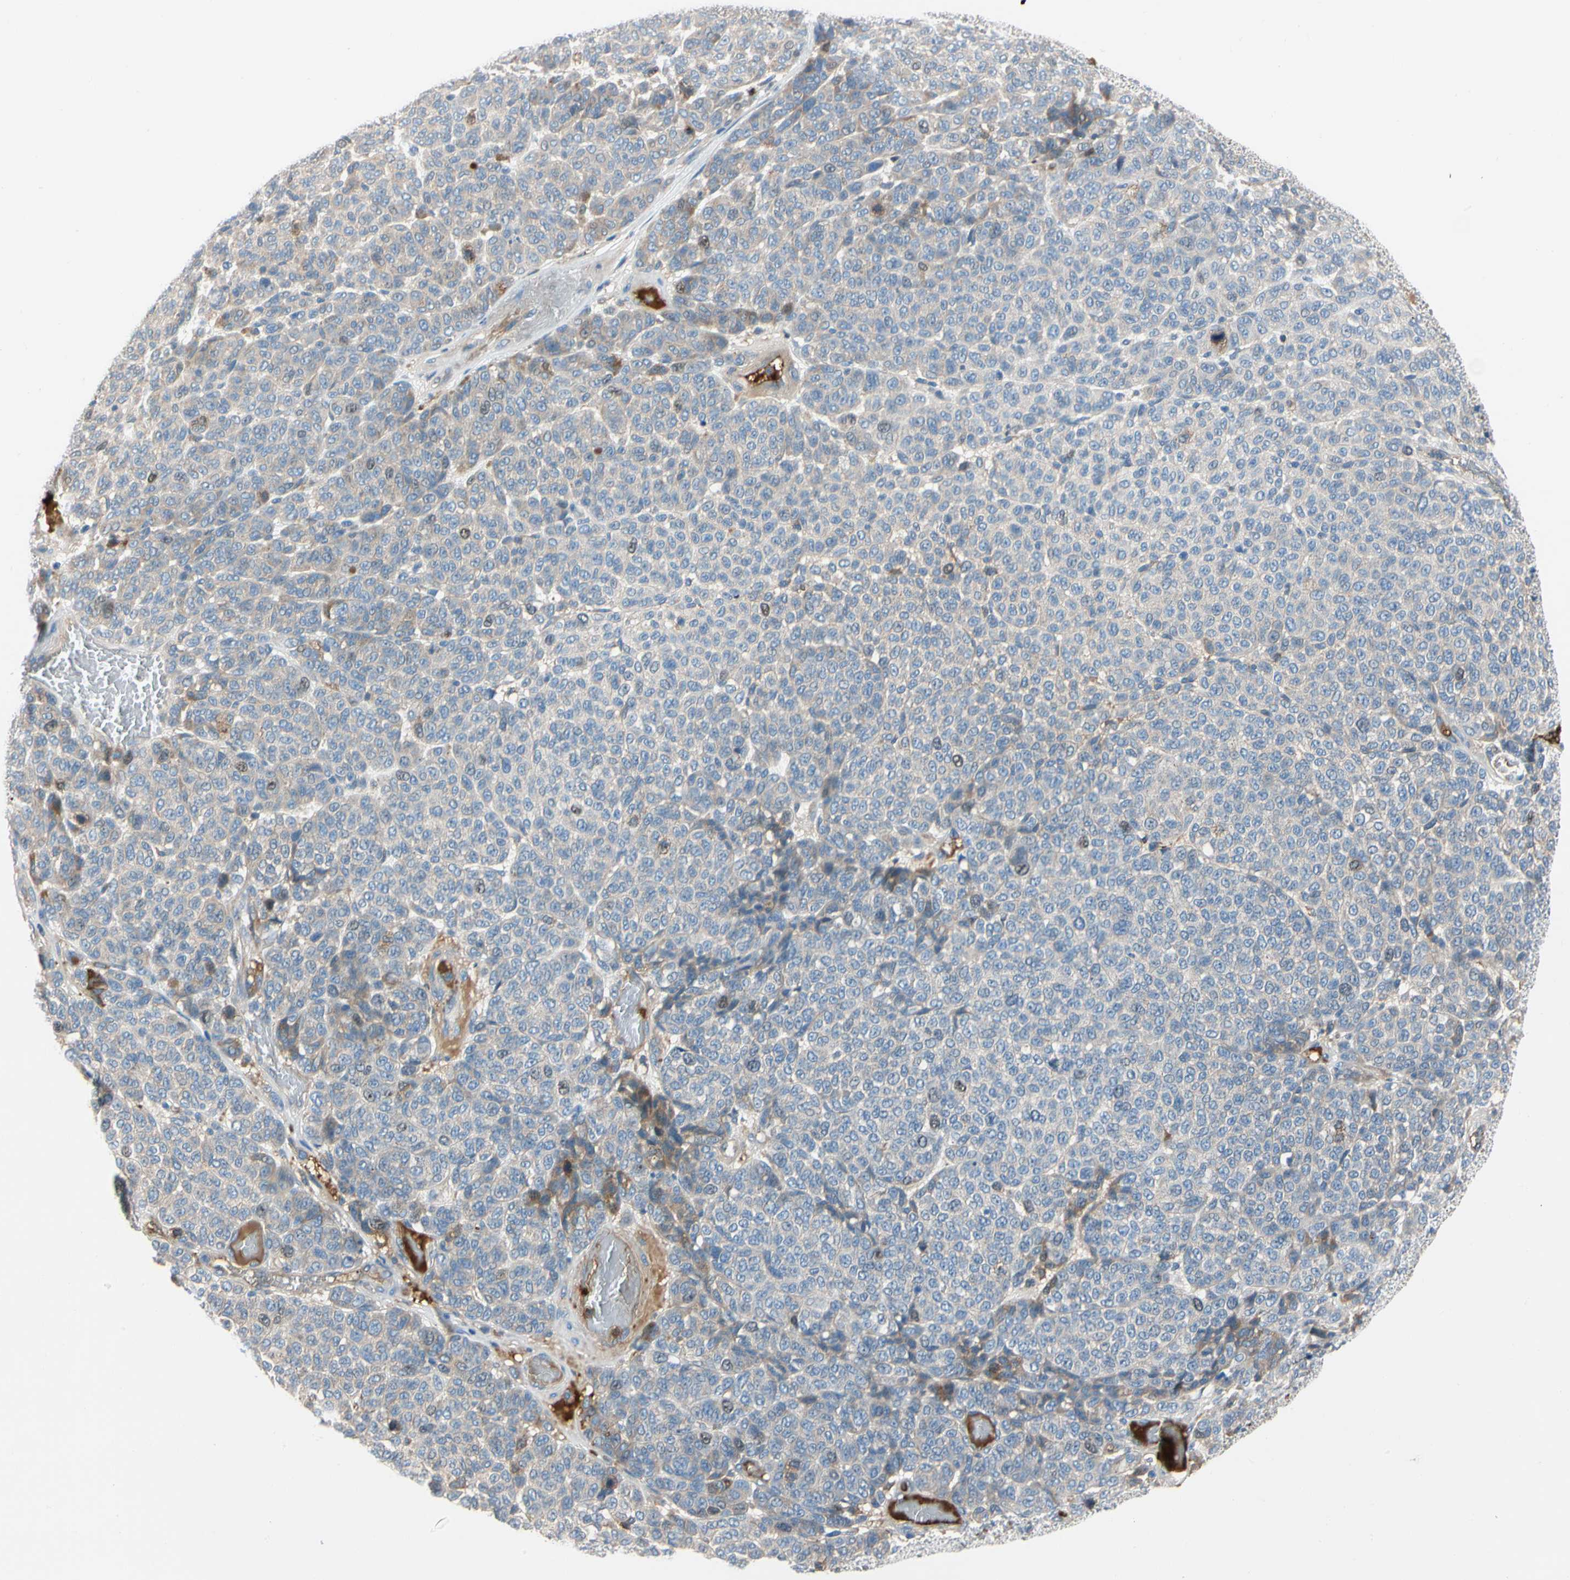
{"staining": {"intensity": "negative", "quantity": "none", "location": "none"}, "tissue": "melanoma", "cell_type": "Tumor cells", "image_type": "cancer", "snomed": [{"axis": "morphology", "description": "Malignant melanoma, NOS"}, {"axis": "topography", "description": "Skin"}], "caption": "An immunohistochemistry (IHC) micrograph of melanoma is shown. There is no staining in tumor cells of melanoma. Nuclei are stained in blue.", "gene": "HJURP", "patient": {"sex": "male", "age": 59}}